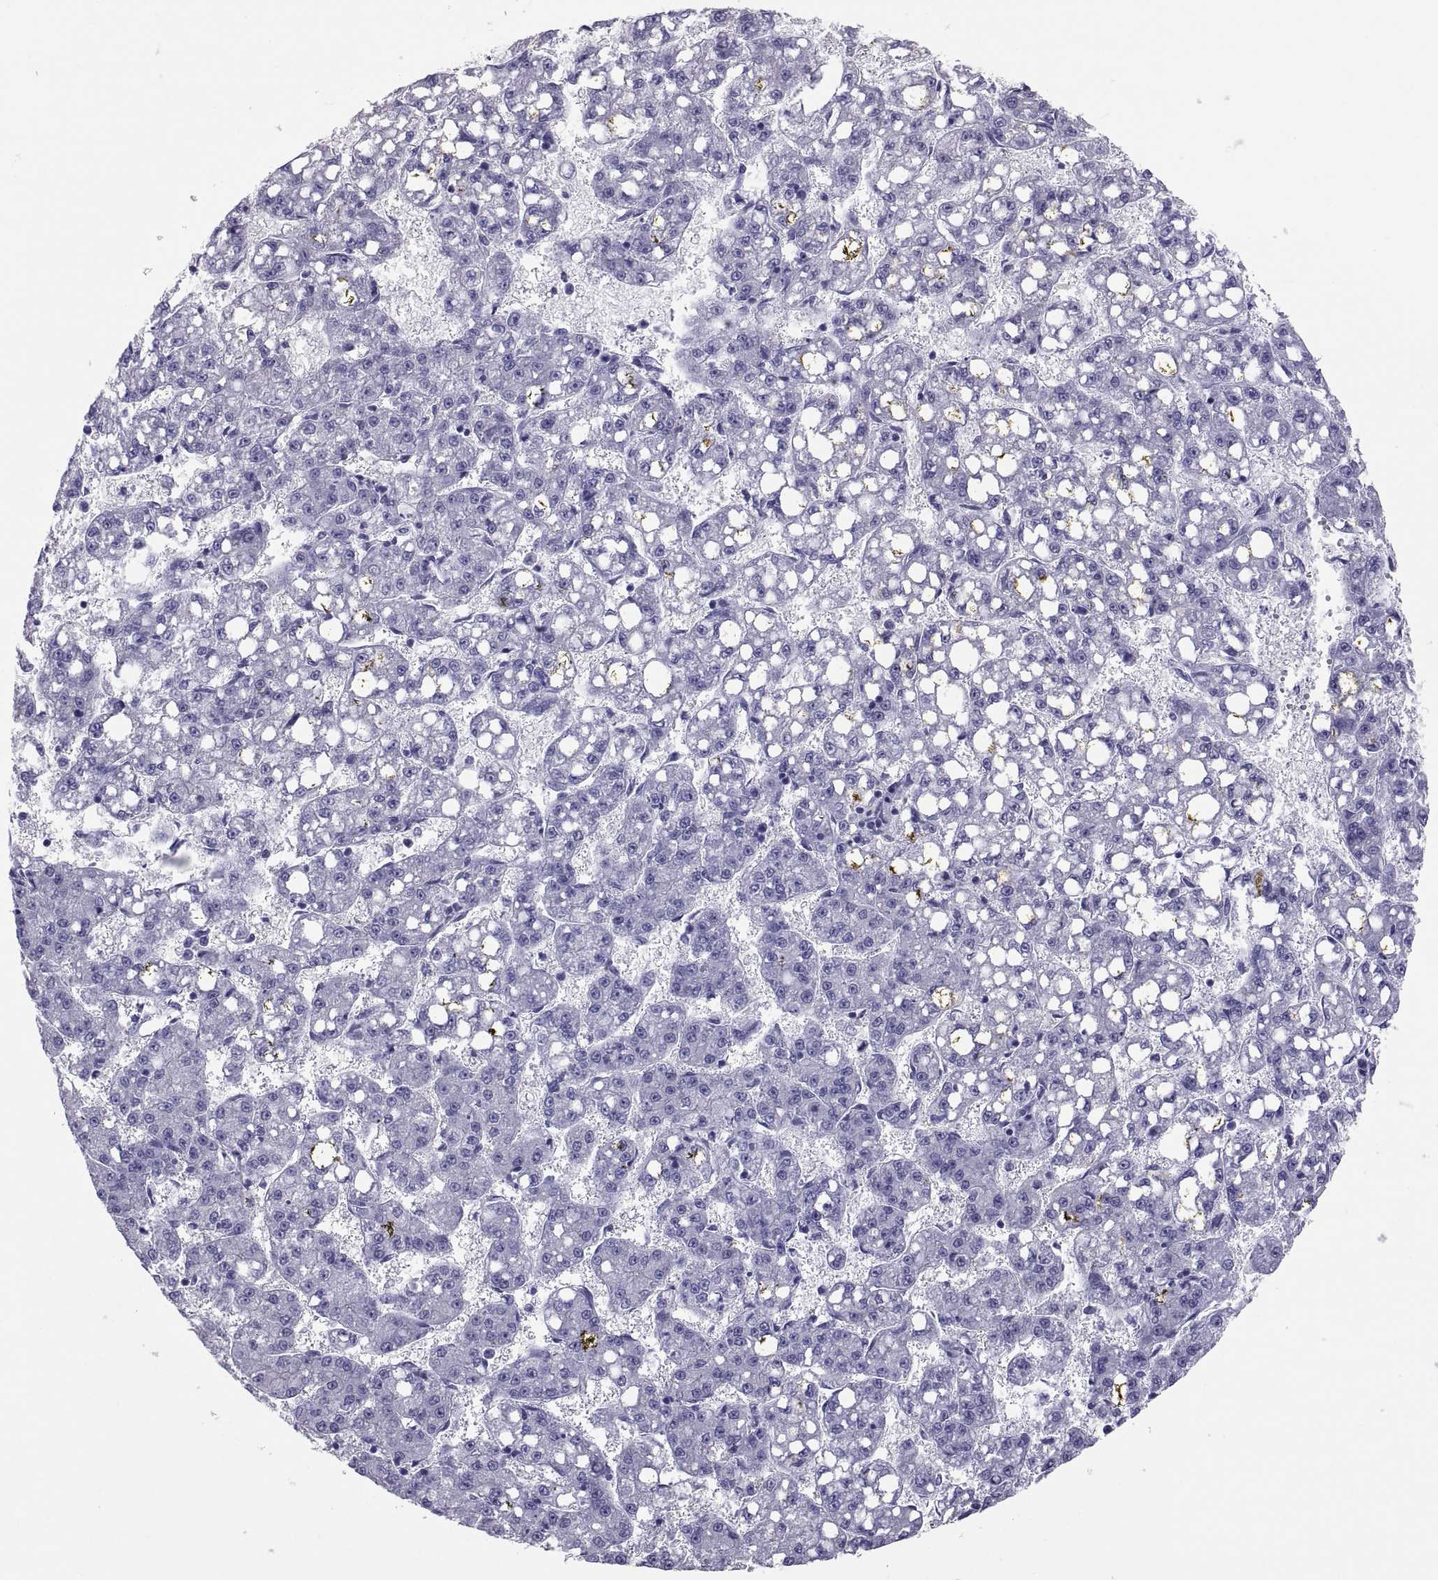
{"staining": {"intensity": "negative", "quantity": "none", "location": "none"}, "tissue": "liver cancer", "cell_type": "Tumor cells", "image_type": "cancer", "snomed": [{"axis": "morphology", "description": "Carcinoma, Hepatocellular, NOS"}, {"axis": "topography", "description": "Liver"}], "caption": "Immunohistochemistry (IHC) histopathology image of human hepatocellular carcinoma (liver) stained for a protein (brown), which exhibits no expression in tumor cells. (Stains: DAB (3,3'-diaminobenzidine) immunohistochemistry (IHC) with hematoxylin counter stain, Microscopy: brightfield microscopy at high magnification).", "gene": "RNASE12", "patient": {"sex": "female", "age": 65}}